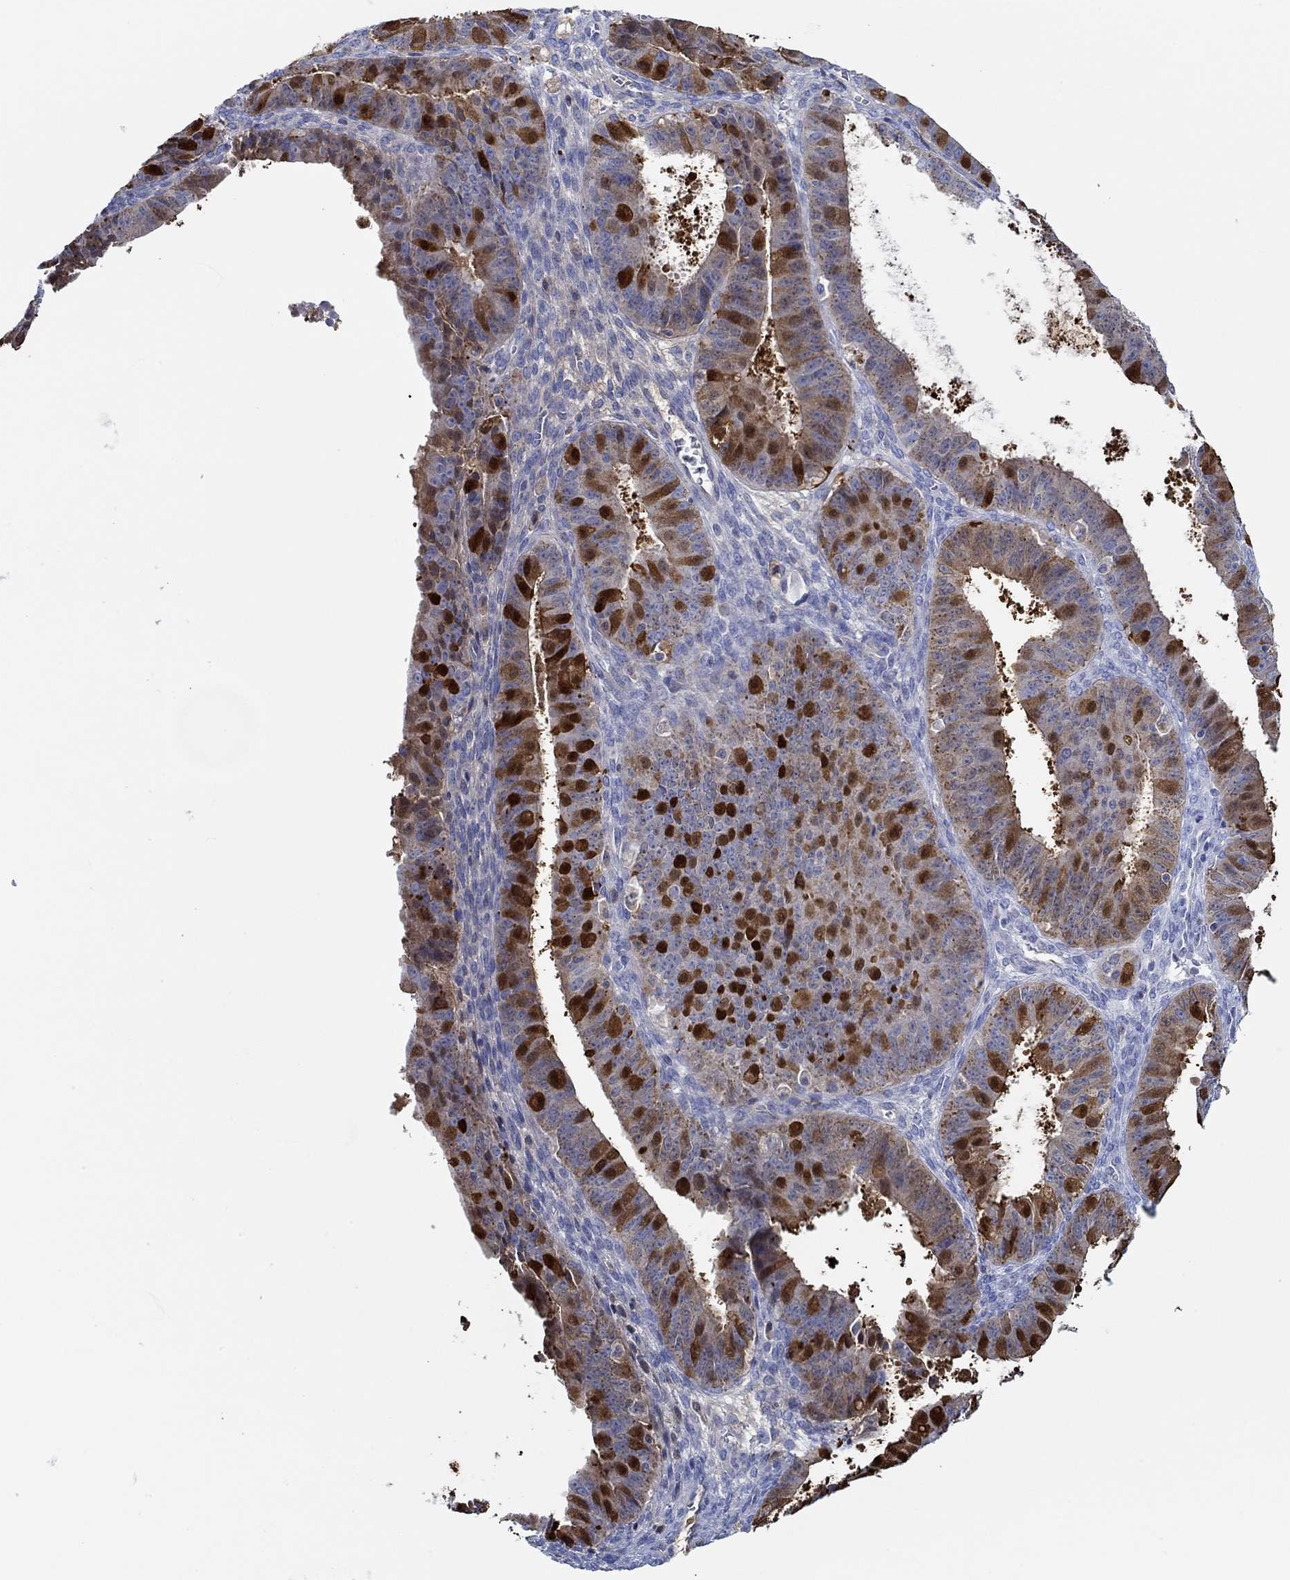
{"staining": {"intensity": "strong", "quantity": "25%-75%", "location": "cytoplasmic/membranous"}, "tissue": "ovarian cancer", "cell_type": "Tumor cells", "image_type": "cancer", "snomed": [{"axis": "morphology", "description": "Carcinoma, endometroid"}, {"axis": "topography", "description": "Ovary"}], "caption": "Human ovarian cancer stained for a protein (brown) demonstrates strong cytoplasmic/membranous positive positivity in about 25%-75% of tumor cells.", "gene": "IGFBP6", "patient": {"sex": "female", "age": 42}}